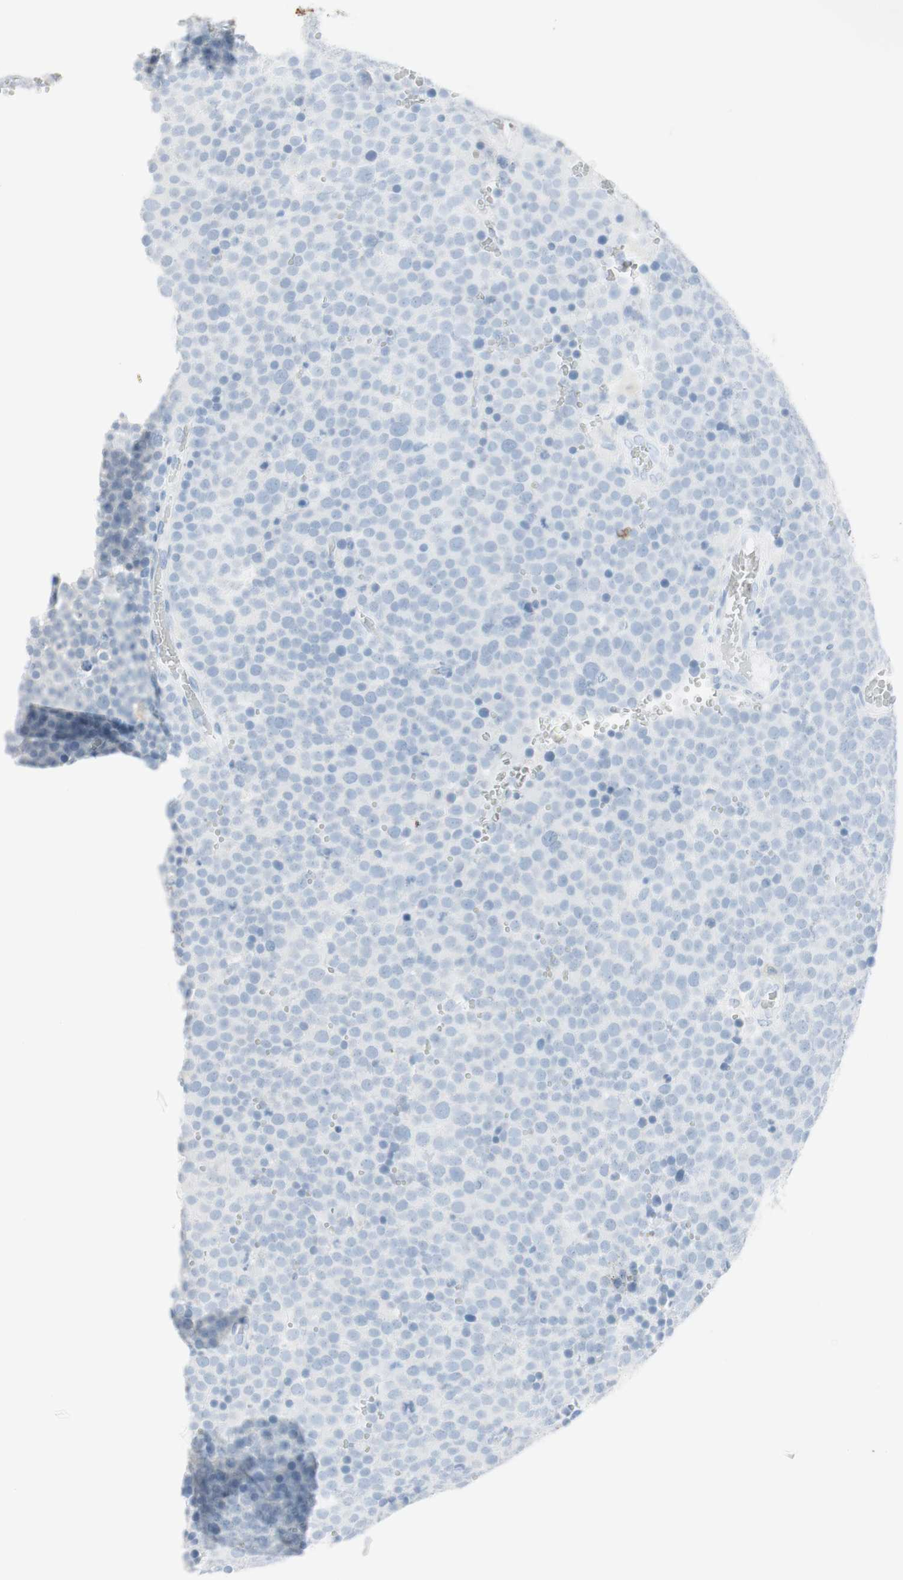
{"staining": {"intensity": "negative", "quantity": "none", "location": "none"}, "tissue": "testis cancer", "cell_type": "Tumor cells", "image_type": "cancer", "snomed": [{"axis": "morphology", "description": "Seminoma, NOS"}, {"axis": "topography", "description": "Testis"}], "caption": "This micrograph is of testis cancer (seminoma) stained with IHC to label a protein in brown with the nuclei are counter-stained blue. There is no expression in tumor cells.", "gene": "NAPSA", "patient": {"sex": "male", "age": 71}}